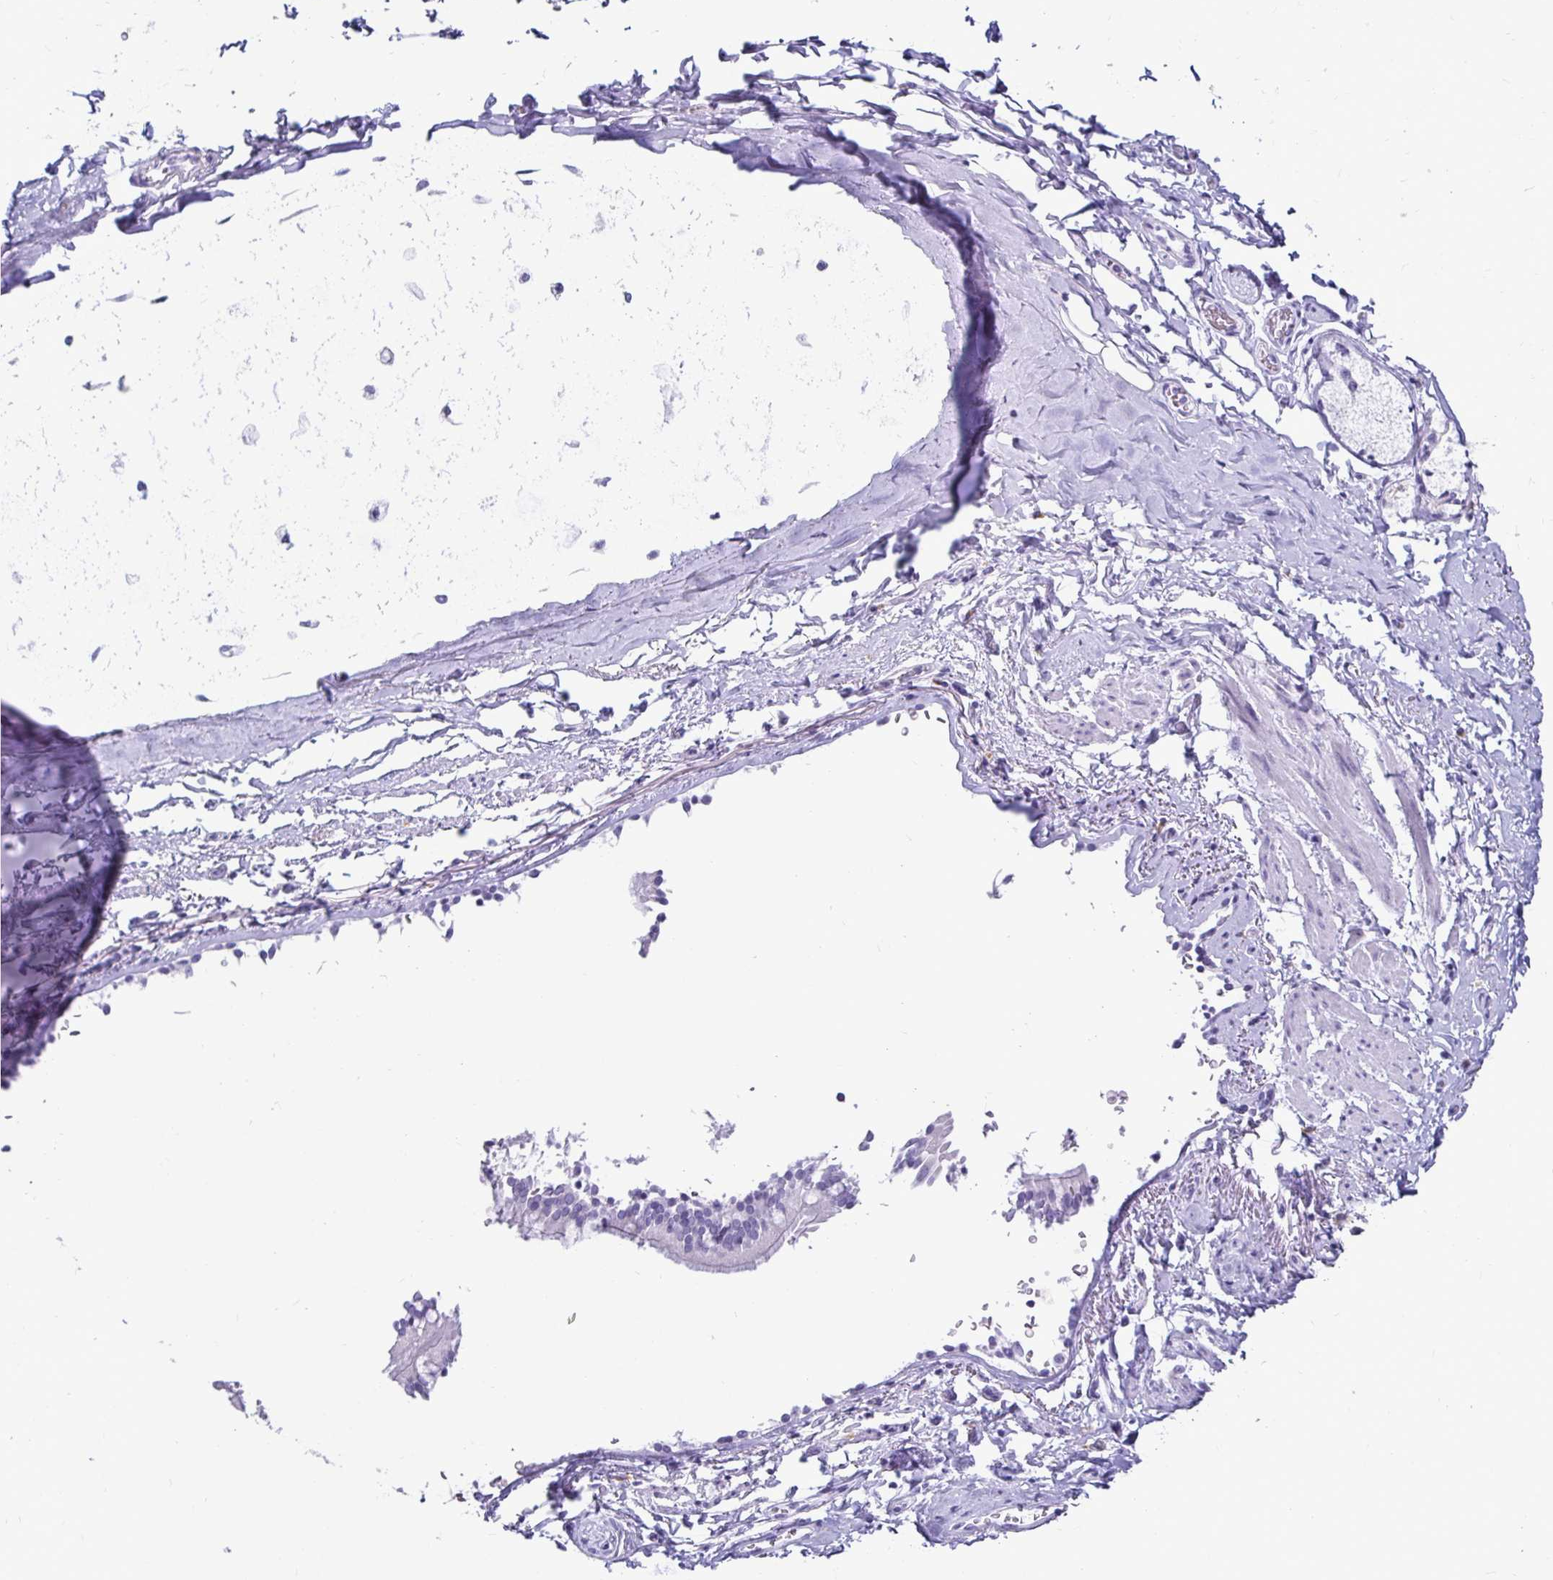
{"staining": {"intensity": "negative", "quantity": "none", "location": "none"}, "tissue": "soft tissue", "cell_type": "Chondrocytes", "image_type": "normal", "snomed": [{"axis": "morphology", "description": "Normal tissue, NOS"}, {"axis": "topography", "description": "Cartilage tissue"}, {"axis": "topography", "description": "Bronchus"}, {"axis": "topography", "description": "Peripheral nerve tissue"}], "caption": "IHC micrograph of benign human soft tissue stained for a protein (brown), which displays no staining in chondrocytes. (Stains: DAB immunohistochemistry with hematoxylin counter stain, Microscopy: brightfield microscopy at high magnification).", "gene": "CST6", "patient": {"sex": "male", "age": 67}}